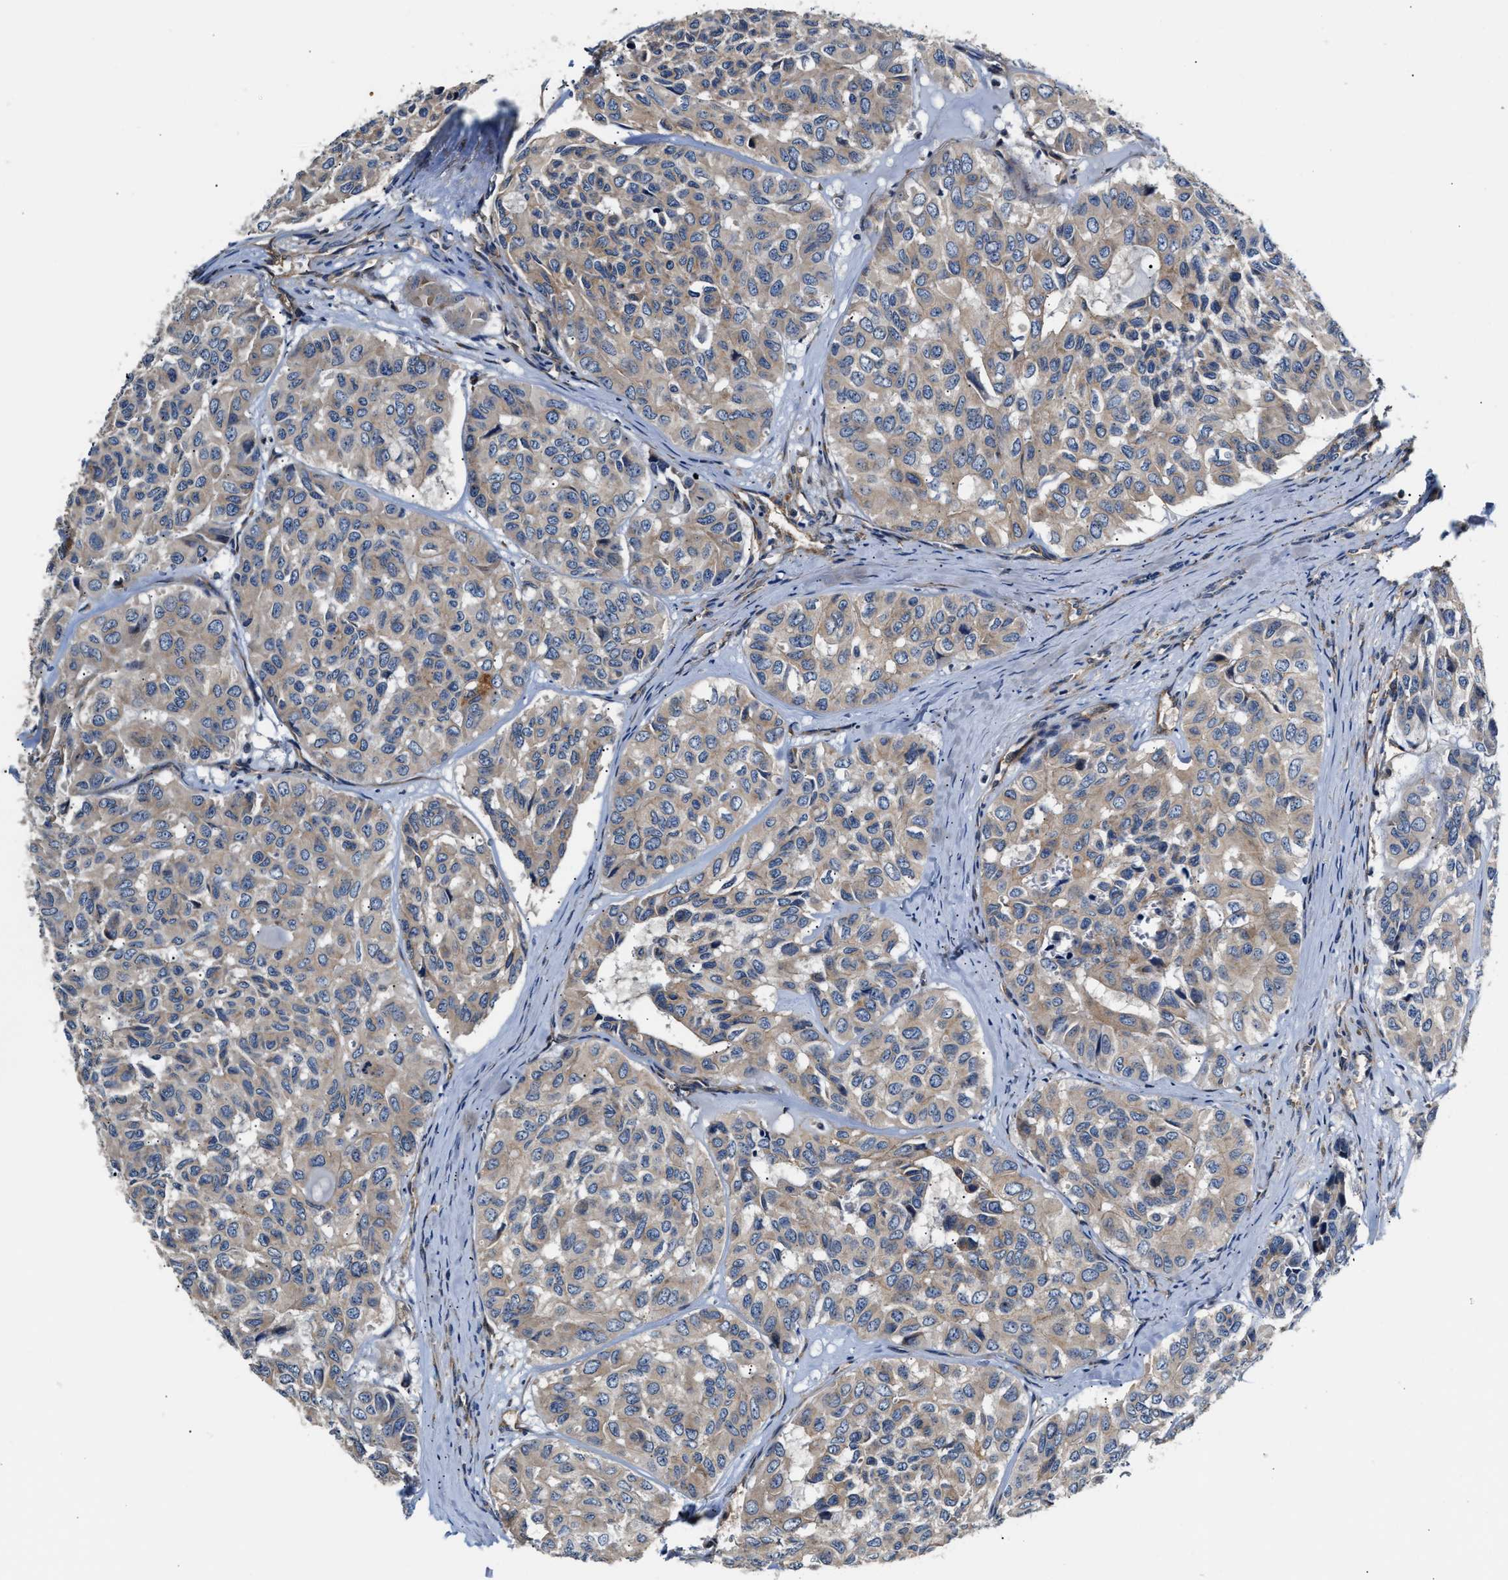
{"staining": {"intensity": "weak", "quantity": ">75%", "location": "cytoplasmic/membranous"}, "tissue": "head and neck cancer", "cell_type": "Tumor cells", "image_type": "cancer", "snomed": [{"axis": "morphology", "description": "Adenocarcinoma, NOS"}, {"axis": "topography", "description": "Salivary gland, NOS"}, {"axis": "topography", "description": "Head-Neck"}], "caption": "About >75% of tumor cells in adenocarcinoma (head and neck) show weak cytoplasmic/membranous protein expression as visualized by brown immunohistochemical staining.", "gene": "TEX2", "patient": {"sex": "female", "age": 76}}